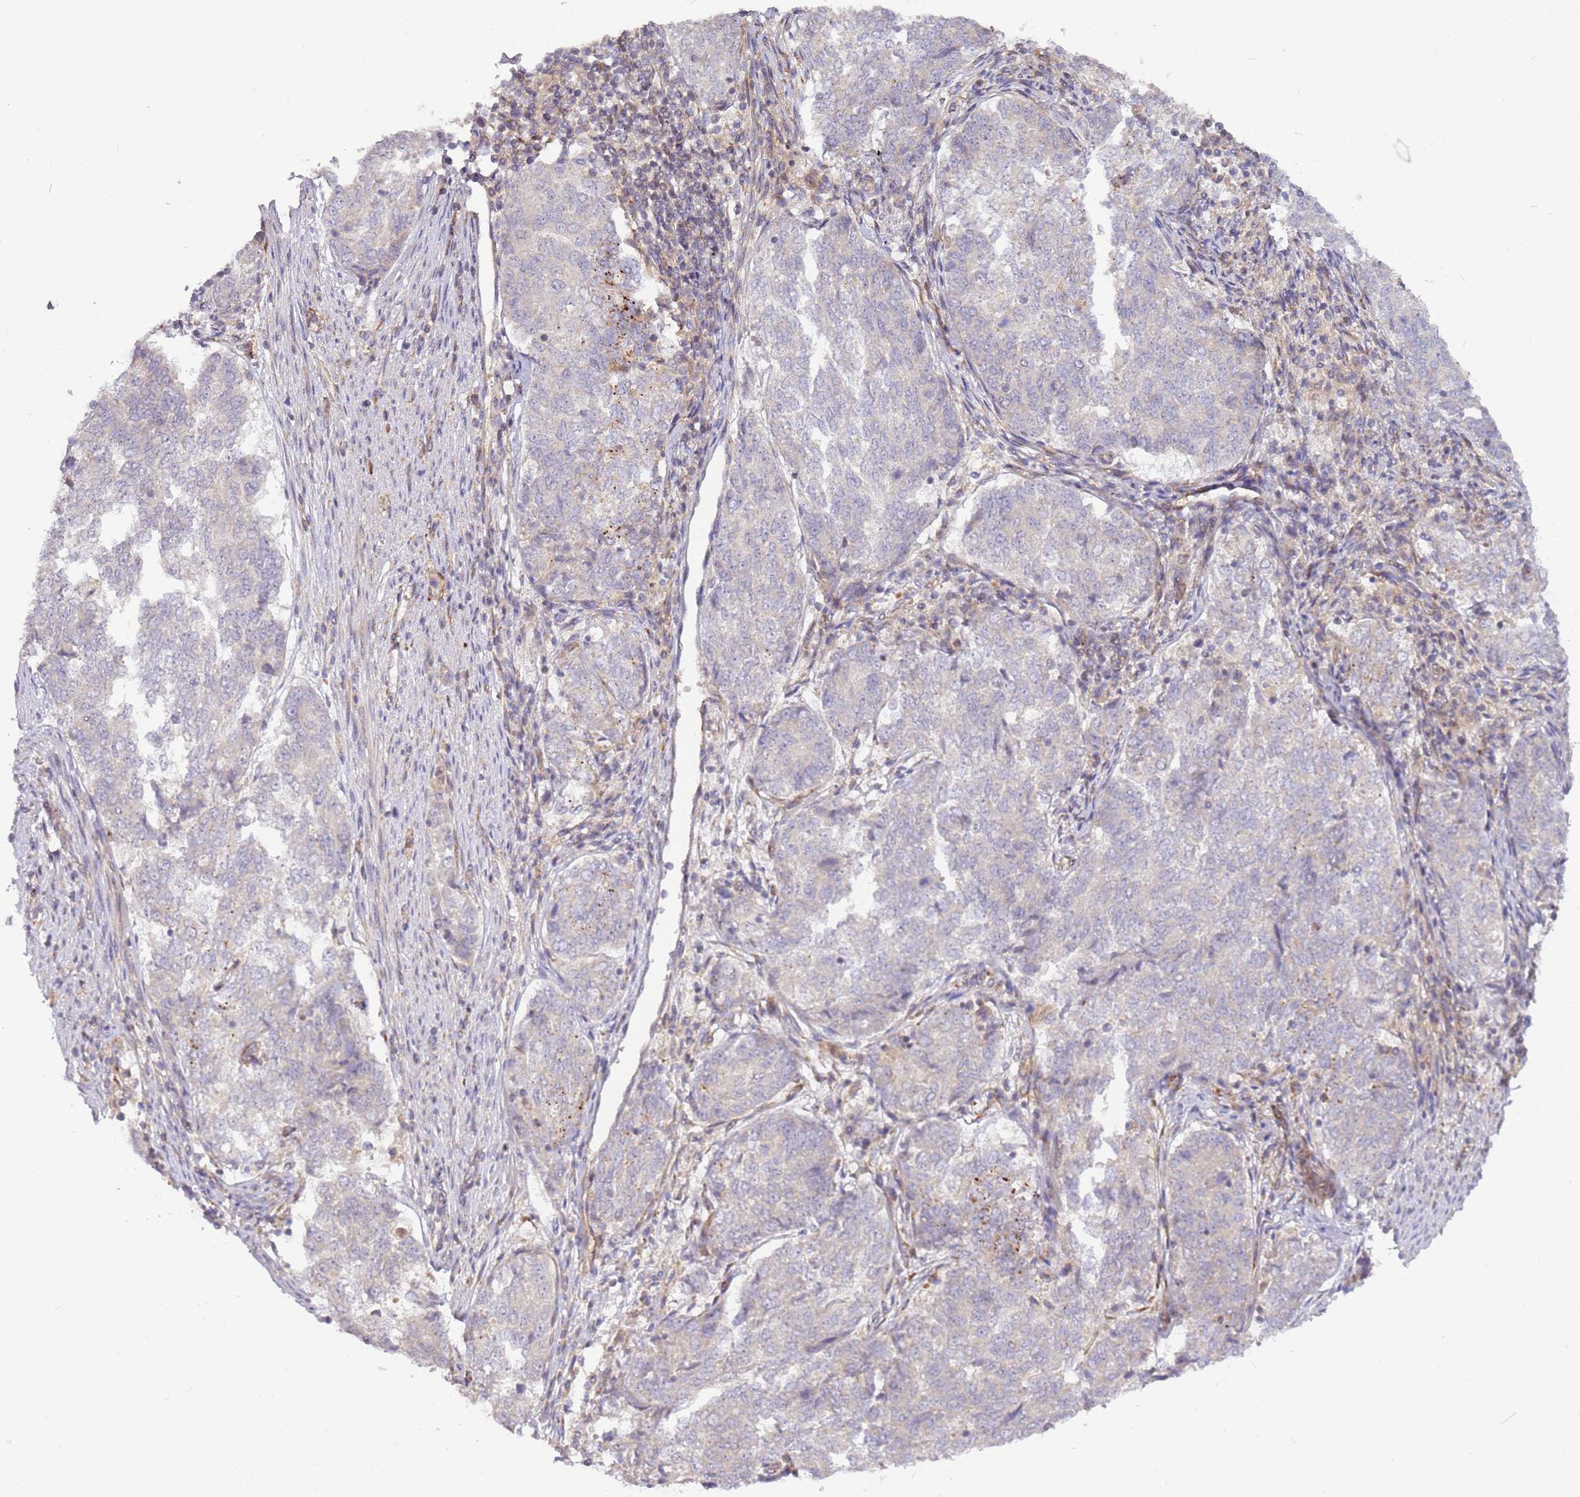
{"staining": {"intensity": "negative", "quantity": "none", "location": "none"}, "tissue": "endometrial cancer", "cell_type": "Tumor cells", "image_type": "cancer", "snomed": [{"axis": "morphology", "description": "Adenocarcinoma, NOS"}, {"axis": "topography", "description": "Endometrium"}], "caption": "The image shows no staining of tumor cells in endometrial adenocarcinoma.", "gene": "GRAP", "patient": {"sex": "female", "age": 80}}